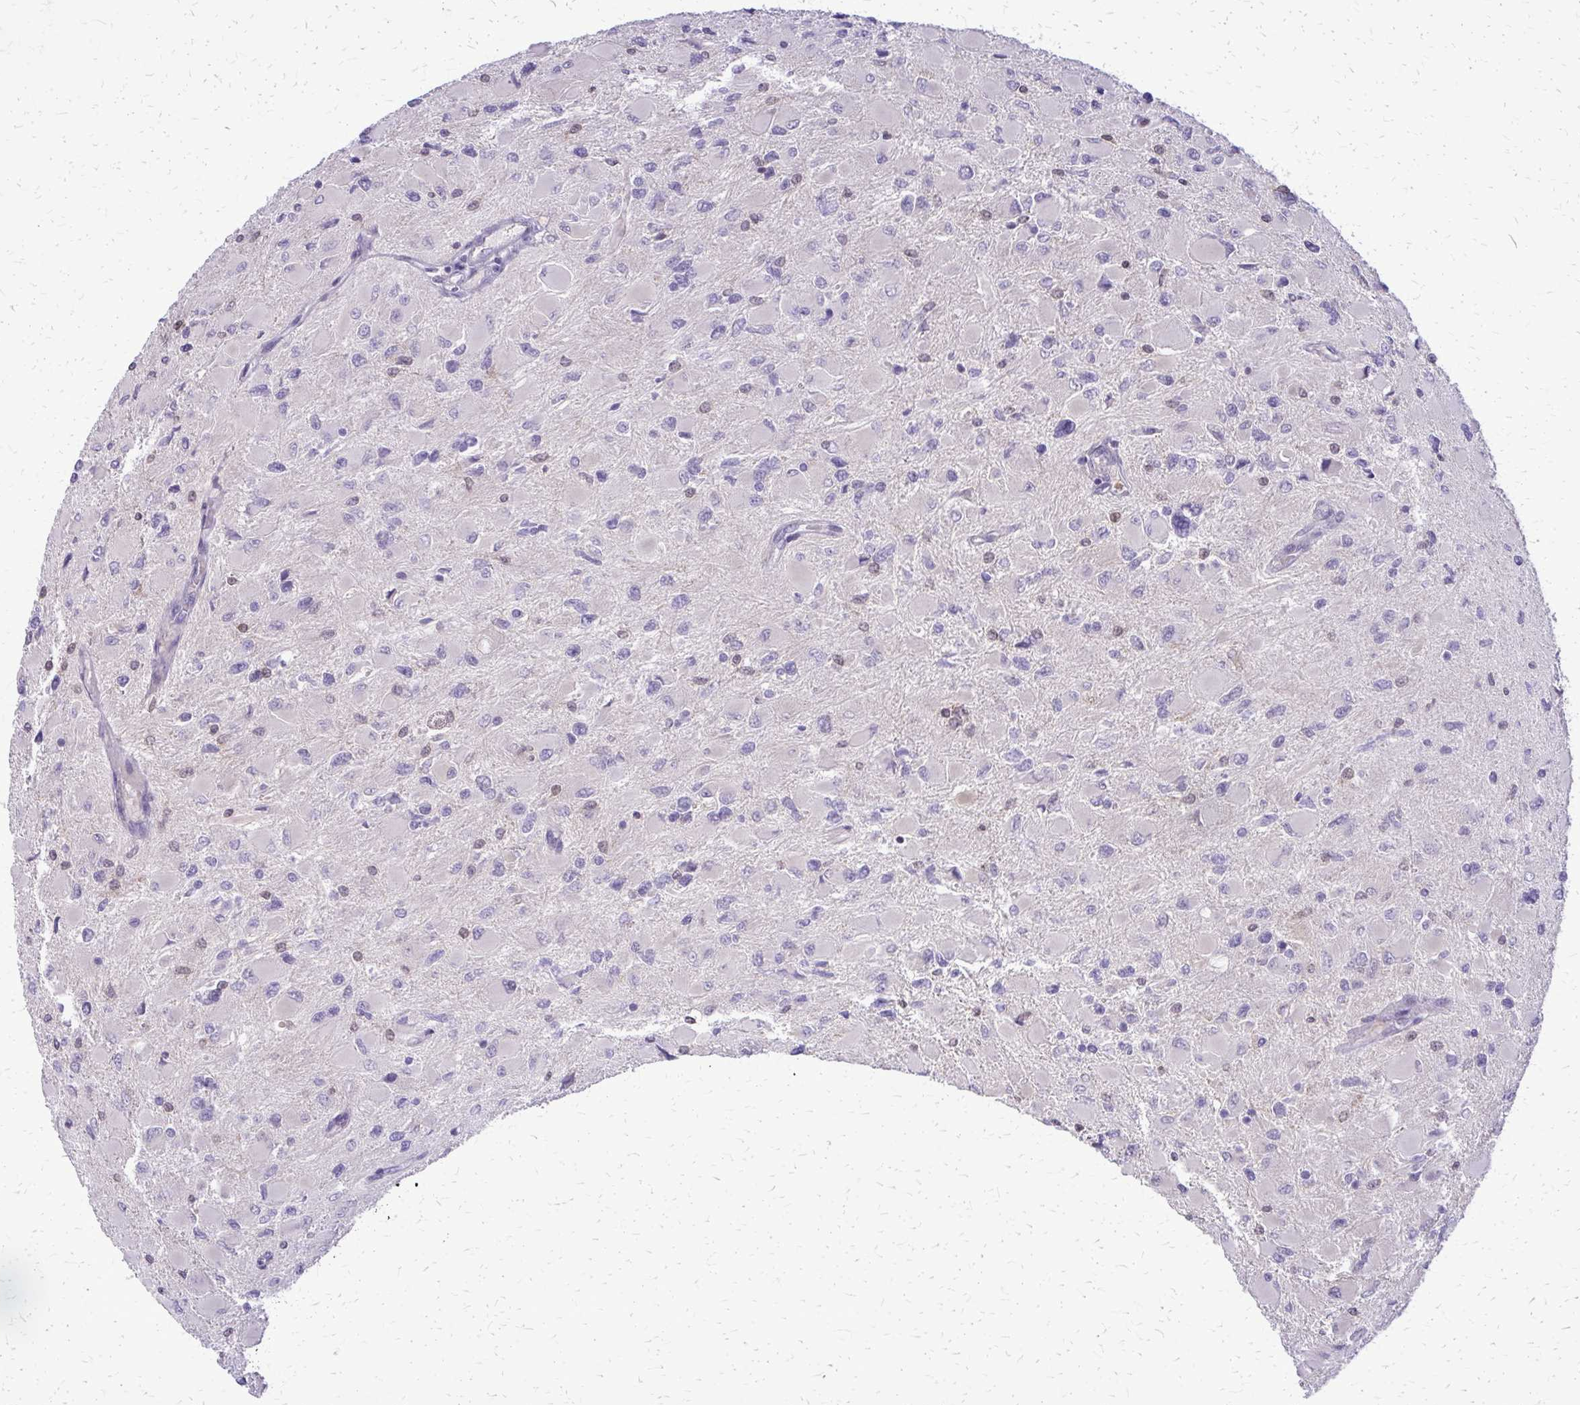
{"staining": {"intensity": "negative", "quantity": "none", "location": "none"}, "tissue": "glioma", "cell_type": "Tumor cells", "image_type": "cancer", "snomed": [{"axis": "morphology", "description": "Glioma, malignant, High grade"}, {"axis": "topography", "description": "Cerebral cortex"}], "caption": "High power microscopy photomicrograph of an IHC micrograph of malignant high-grade glioma, revealing no significant positivity in tumor cells. Nuclei are stained in blue.", "gene": "GLRX", "patient": {"sex": "female", "age": 36}}